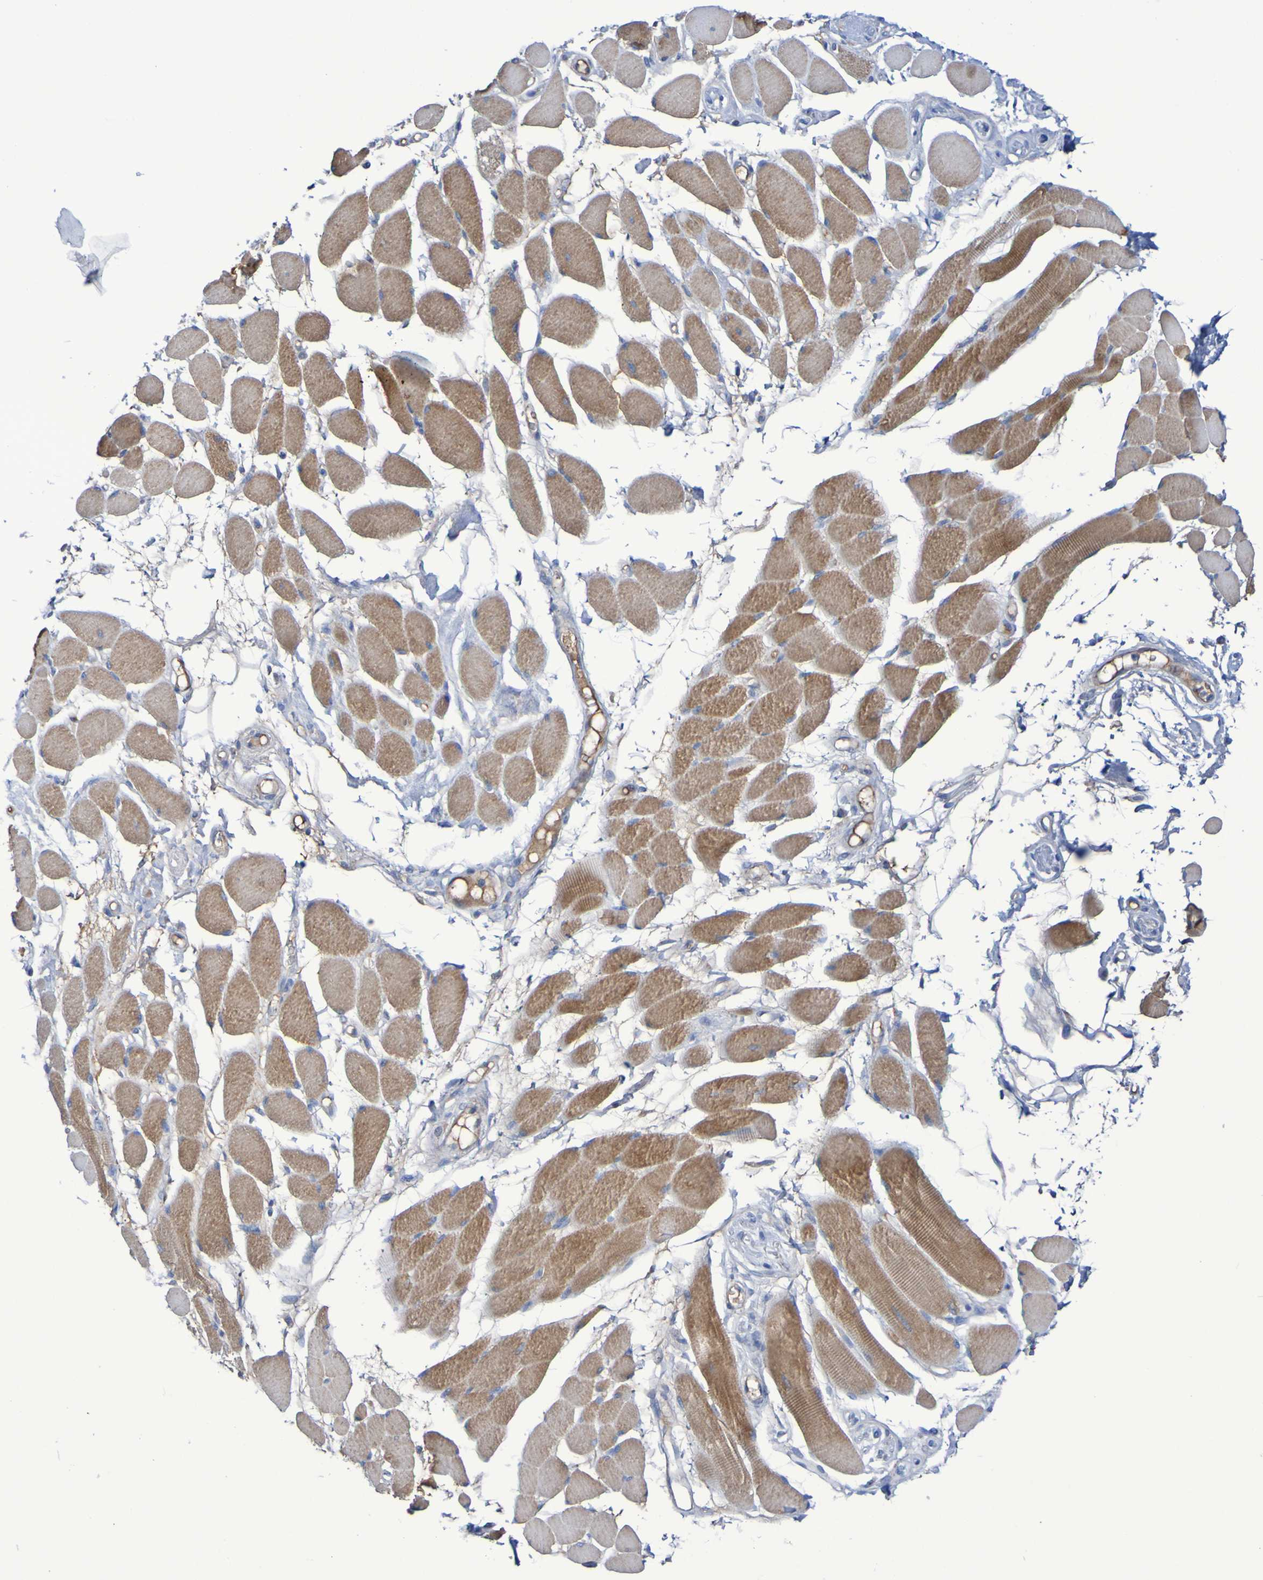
{"staining": {"intensity": "moderate", "quantity": ">75%", "location": "cytoplasmic/membranous"}, "tissue": "skeletal muscle", "cell_type": "Myocytes", "image_type": "normal", "snomed": [{"axis": "morphology", "description": "Normal tissue, NOS"}, {"axis": "topography", "description": "Skeletal muscle"}, {"axis": "topography", "description": "Peripheral nerve tissue"}], "caption": "Normal skeletal muscle reveals moderate cytoplasmic/membranous staining in about >75% of myocytes, visualized by immunohistochemistry.", "gene": "CNTN2", "patient": {"sex": "female", "age": 84}}